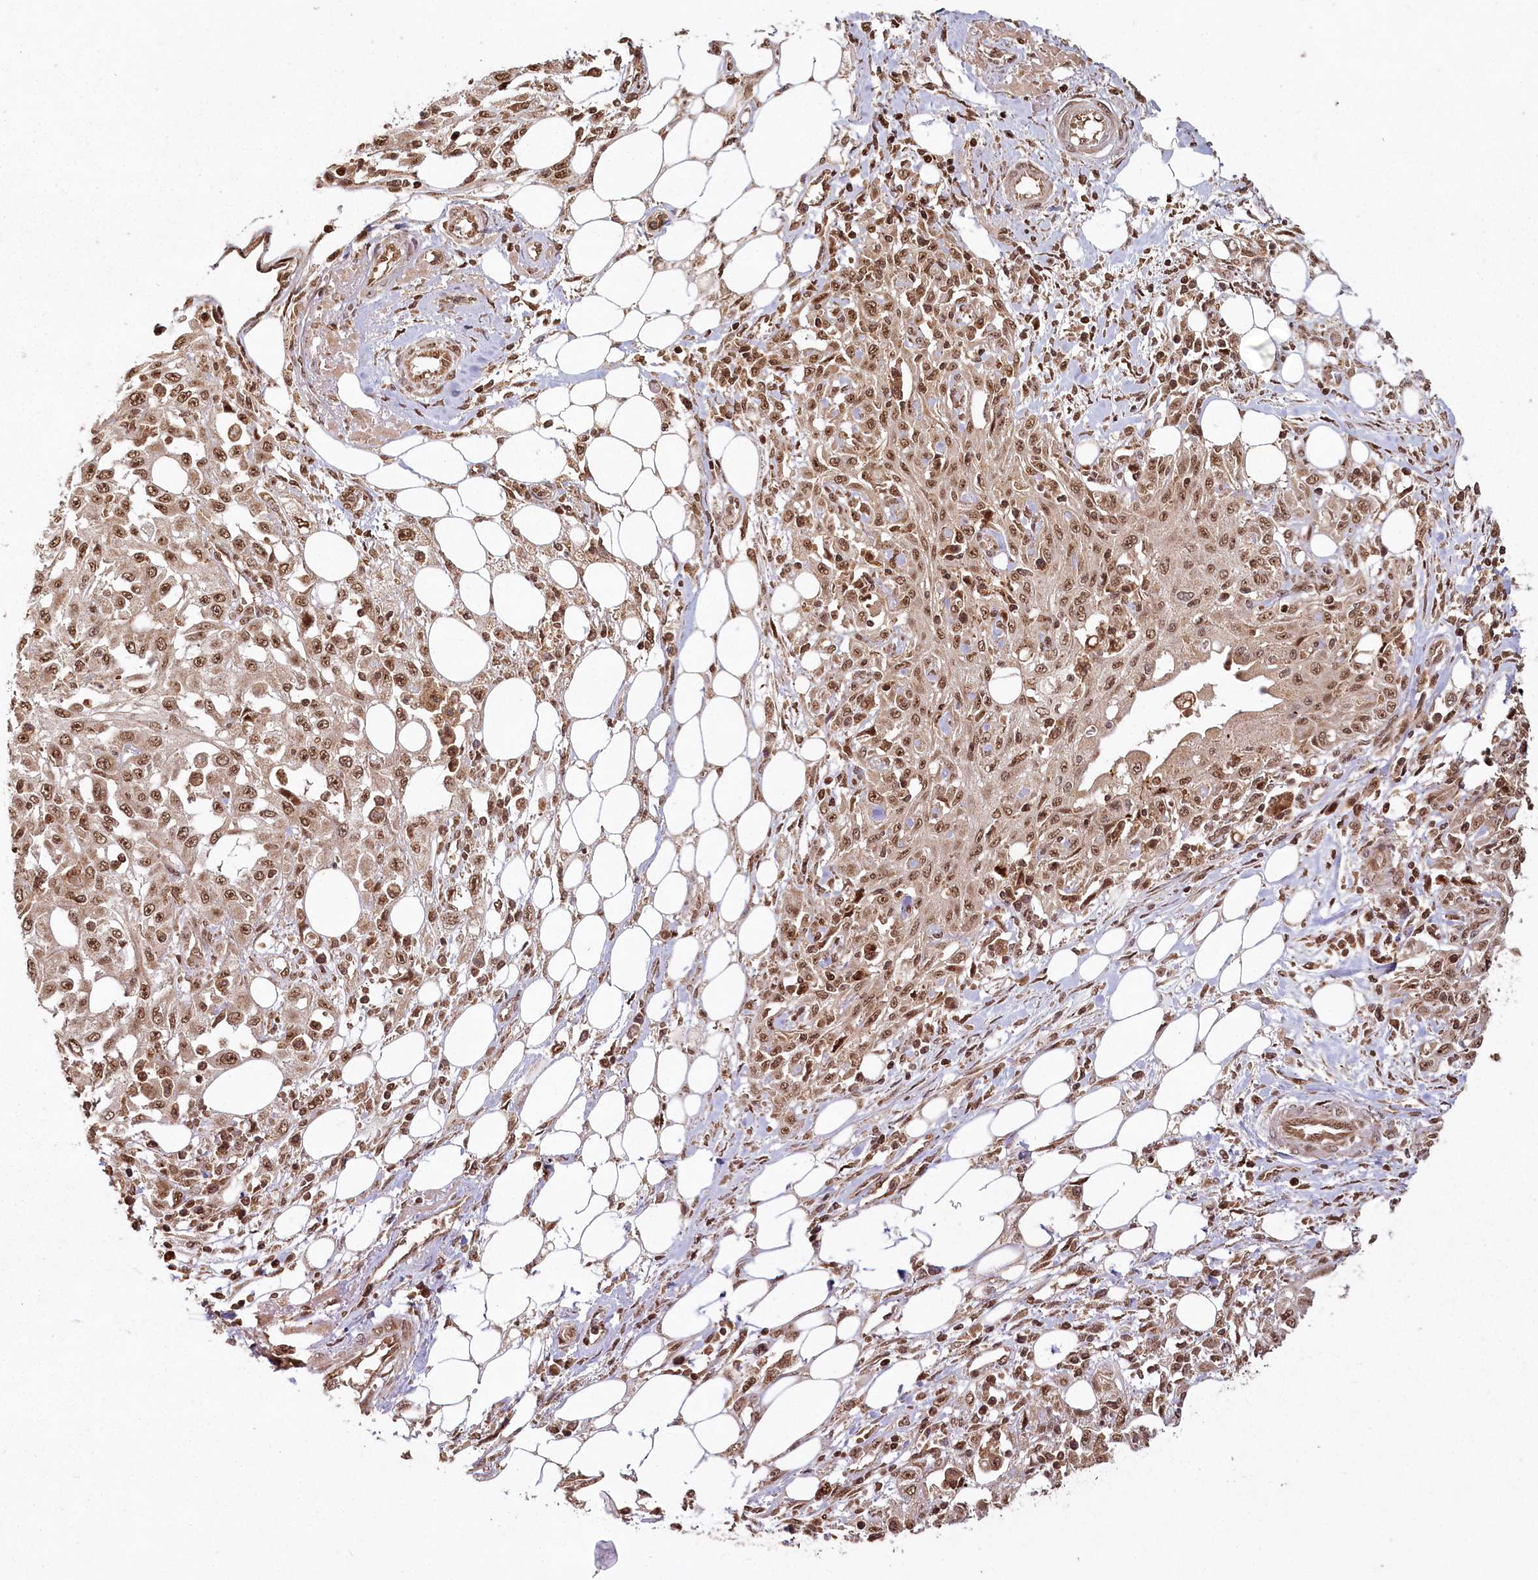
{"staining": {"intensity": "moderate", "quantity": ">75%", "location": "nuclear"}, "tissue": "skin cancer", "cell_type": "Tumor cells", "image_type": "cancer", "snomed": [{"axis": "morphology", "description": "Squamous cell carcinoma, NOS"}, {"axis": "morphology", "description": "Squamous cell carcinoma, metastatic, NOS"}, {"axis": "topography", "description": "Skin"}, {"axis": "topography", "description": "Lymph node"}], "caption": "Skin cancer stained for a protein (brown) displays moderate nuclear positive staining in about >75% of tumor cells.", "gene": "MICU1", "patient": {"sex": "male", "age": 75}}